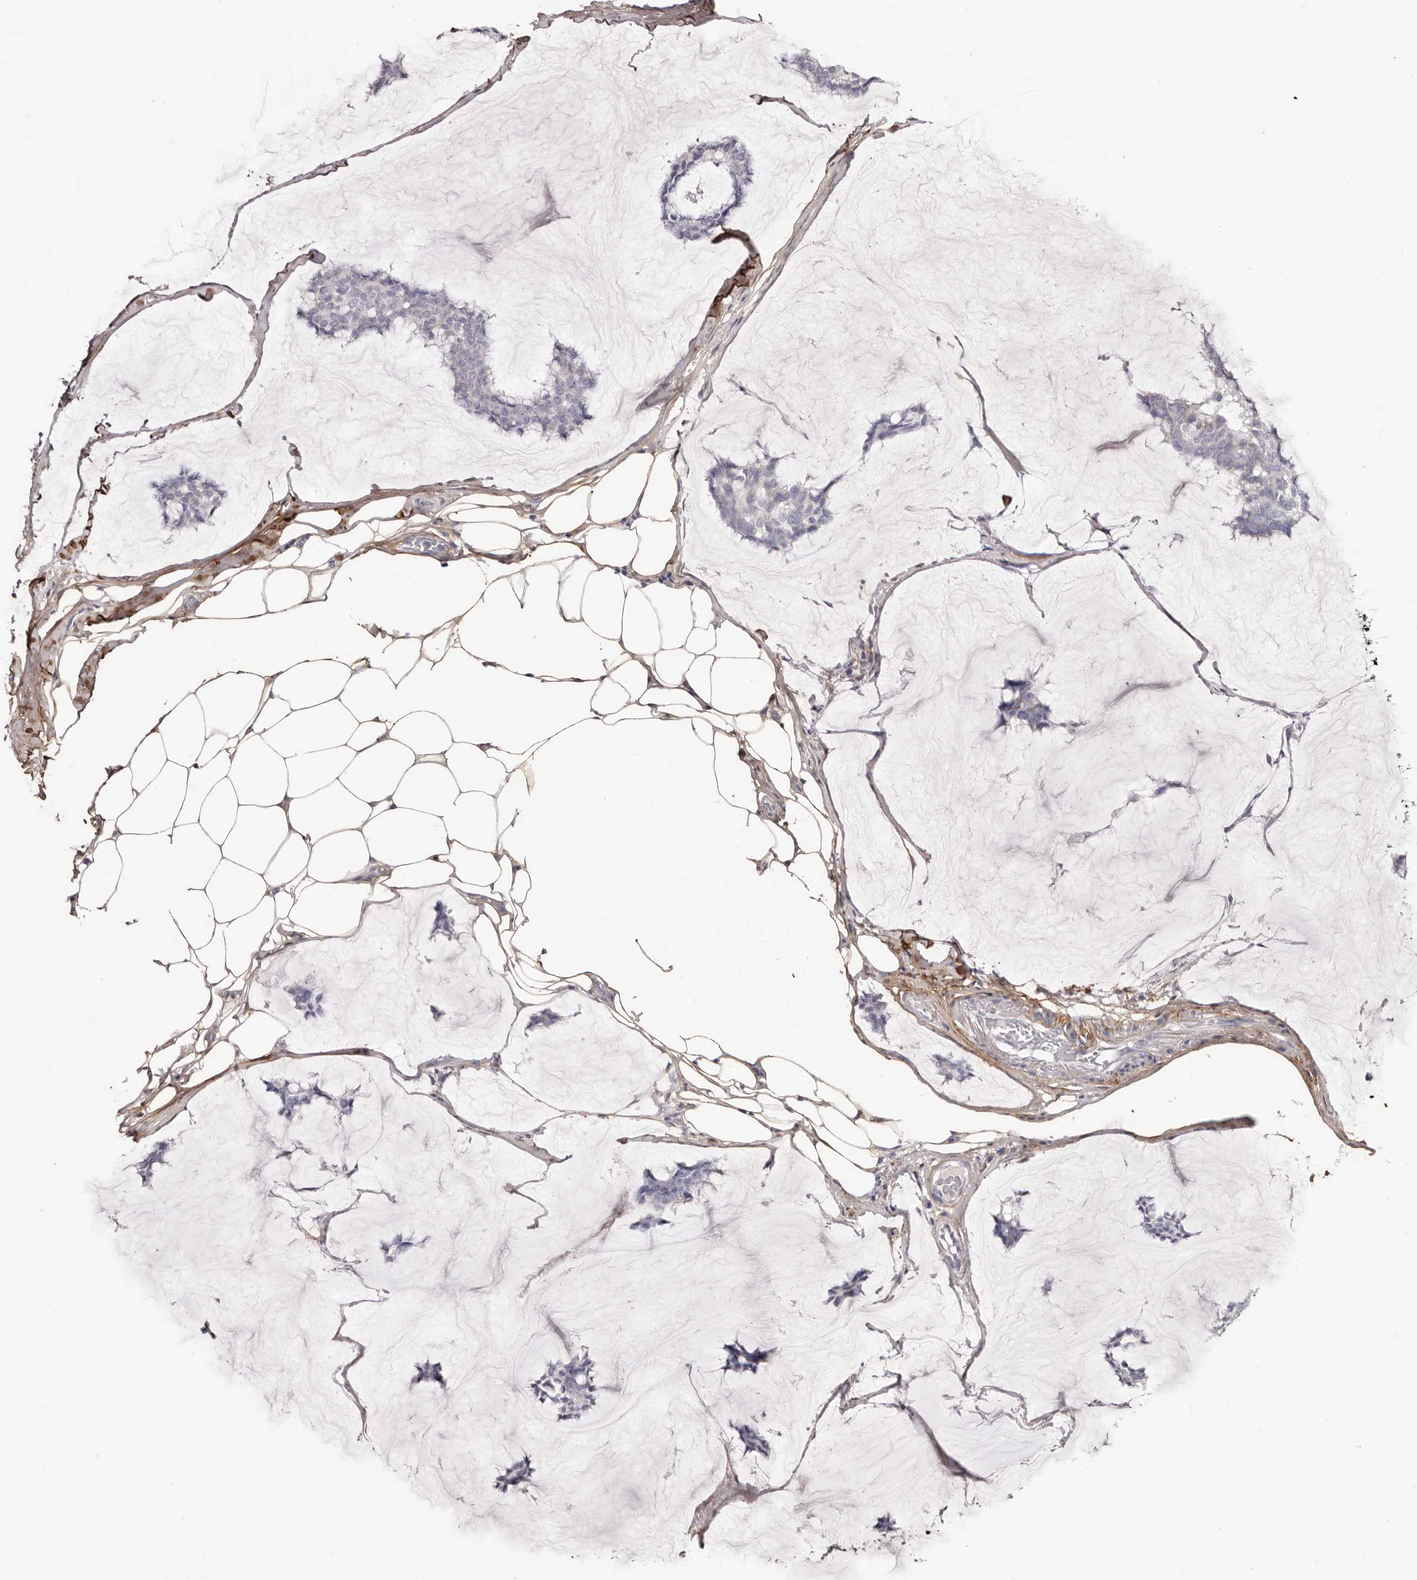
{"staining": {"intensity": "negative", "quantity": "none", "location": "none"}, "tissue": "breast cancer", "cell_type": "Tumor cells", "image_type": "cancer", "snomed": [{"axis": "morphology", "description": "Duct carcinoma"}, {"axis": "topography", "description": "Breast"}], "caption": "Tumor cells show no significant protein expression in invasive ductal carcinoma (breast).", "gene": "COL6A1", "patient": {"sex": "female", "age": 93}}